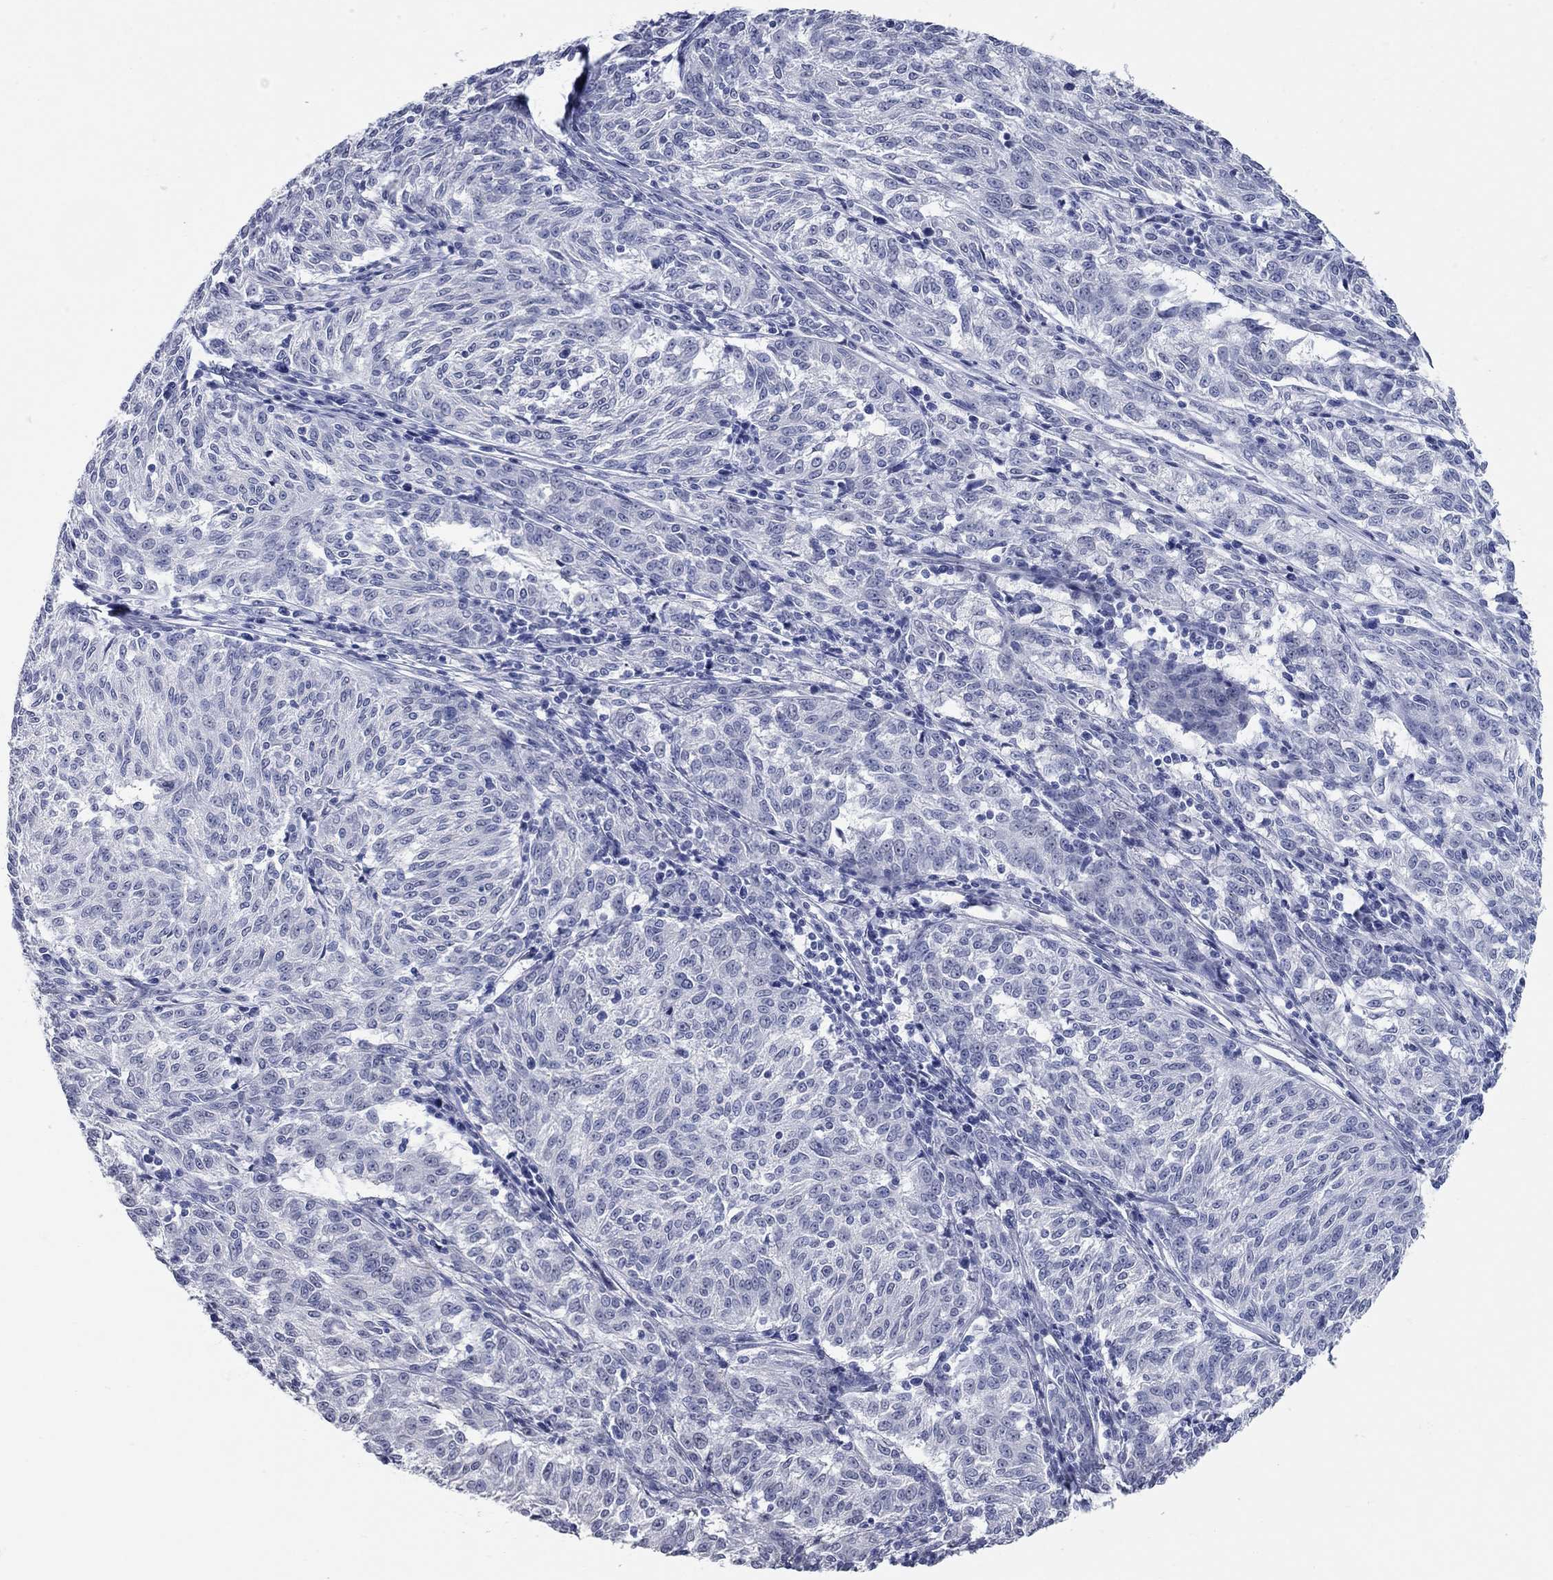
{"staining": {"intensity": "negative", "quantity": "none", "location": "none"}, "tissue": "melanoma", "cell_type": "Tumor cells", "image_type": "cancer", "snomed": [{"axis": "morphology", "description": "Malignant melanoma, NOS"}, {"axis": "topography", "description": "Skin"}], "caption": "High magnification brightfield microscopy of melanoma stained with DAB (brown) and counterstained with hematoxylin (blue): tumor cells show no significant staining.", "gene": "WASF3", "patient": {"sex": "female", "age": 72}}